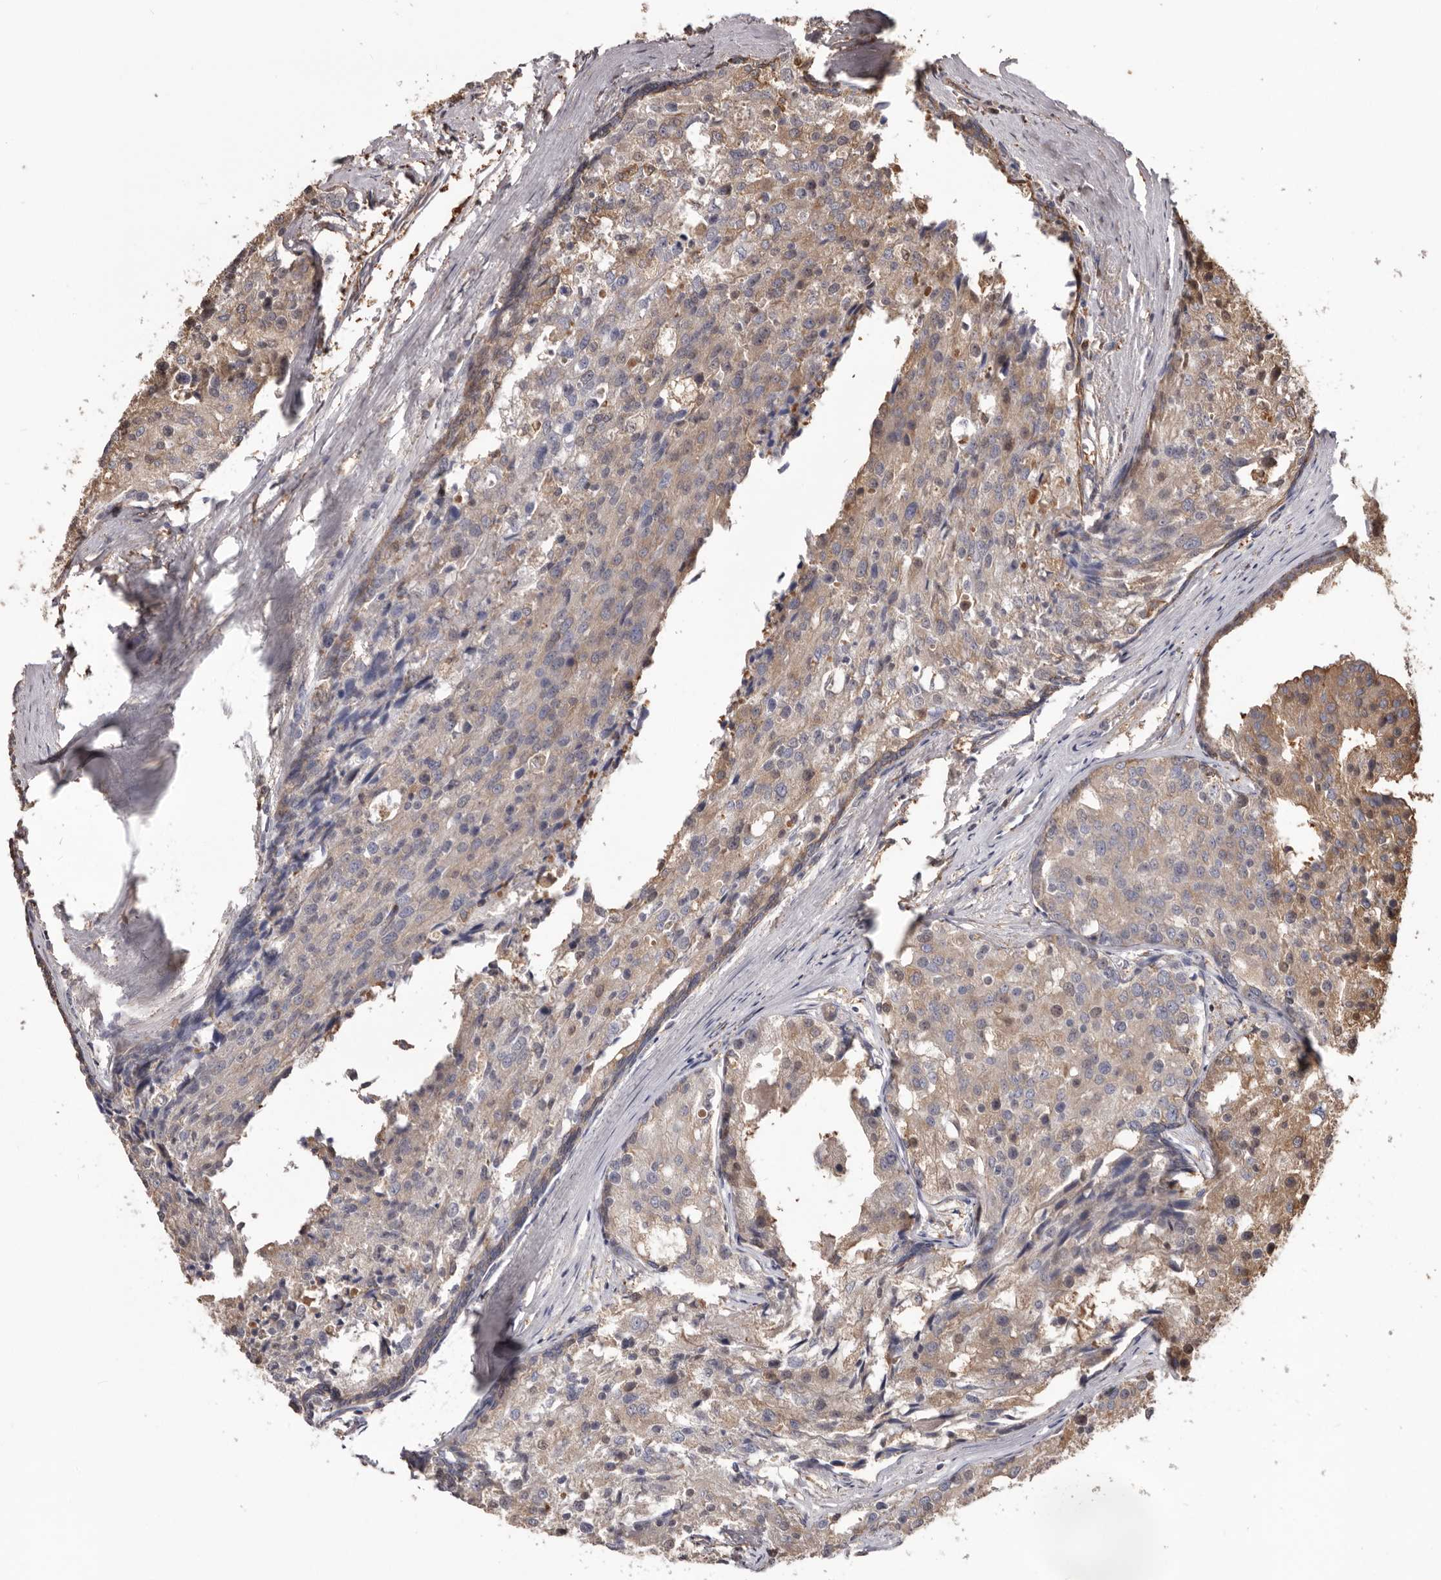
{"staining": {"intensity": "moderate", "quantity": "25%-75%", "location": "cytoplasmic/membranous"}, "tissue": "prostate cancer", "cell_type": "Tumor cells", "image_type": "cancer", "snomed": [{"axis": "morphology", "description": "Adenocarcinoma, High grade"}, {"axis": "topography", "description": "Prostate"}], "caption": "Prostate cancer (high-grade adenocarcinoma) tissue reveals moderate cytoplasmic/membranous positivity in approximately 25%-75% of tumor cells, visualized by immunohistochemistry.", "gene": "PKM", "patient": {"sex": "male", "age": 50}}